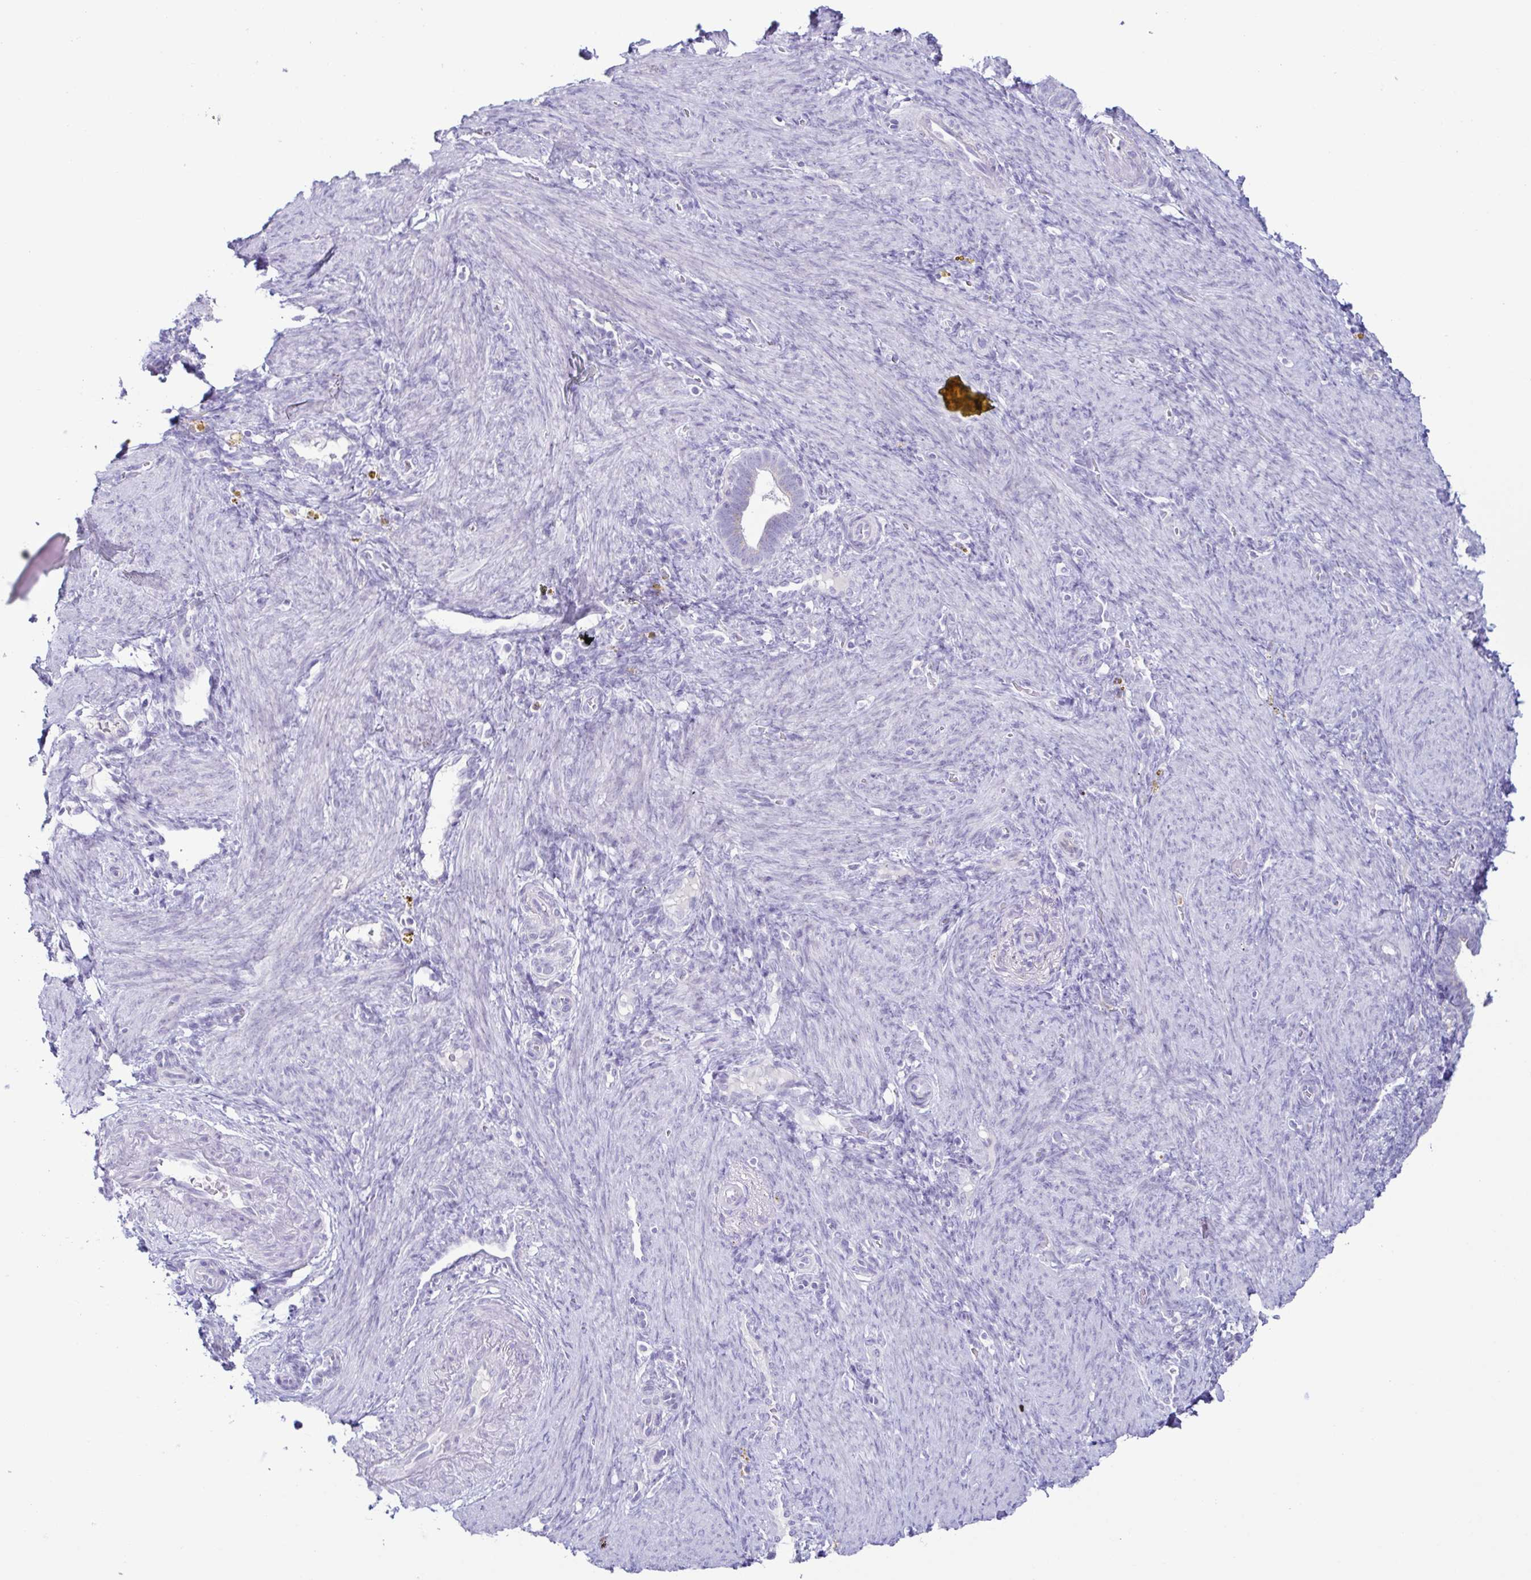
{"staining": {"intensity": "negative", "quantity": "none", "location": "none"}, "tissue": "endometrium", "cell_type": "Cells in endometrial stroma", "image_type": "normal", "snomed": [{"axis": "morphology", "description": "Normal tissue, NOS"}, {"axis": "topography", "description": "Endometrium"}], "caption": "Image shows no significant protein staining in cells in endometrial stroma of benign endometrium.", "gene": "AZU1", "patient": {"sex": "female", "age": 34}}